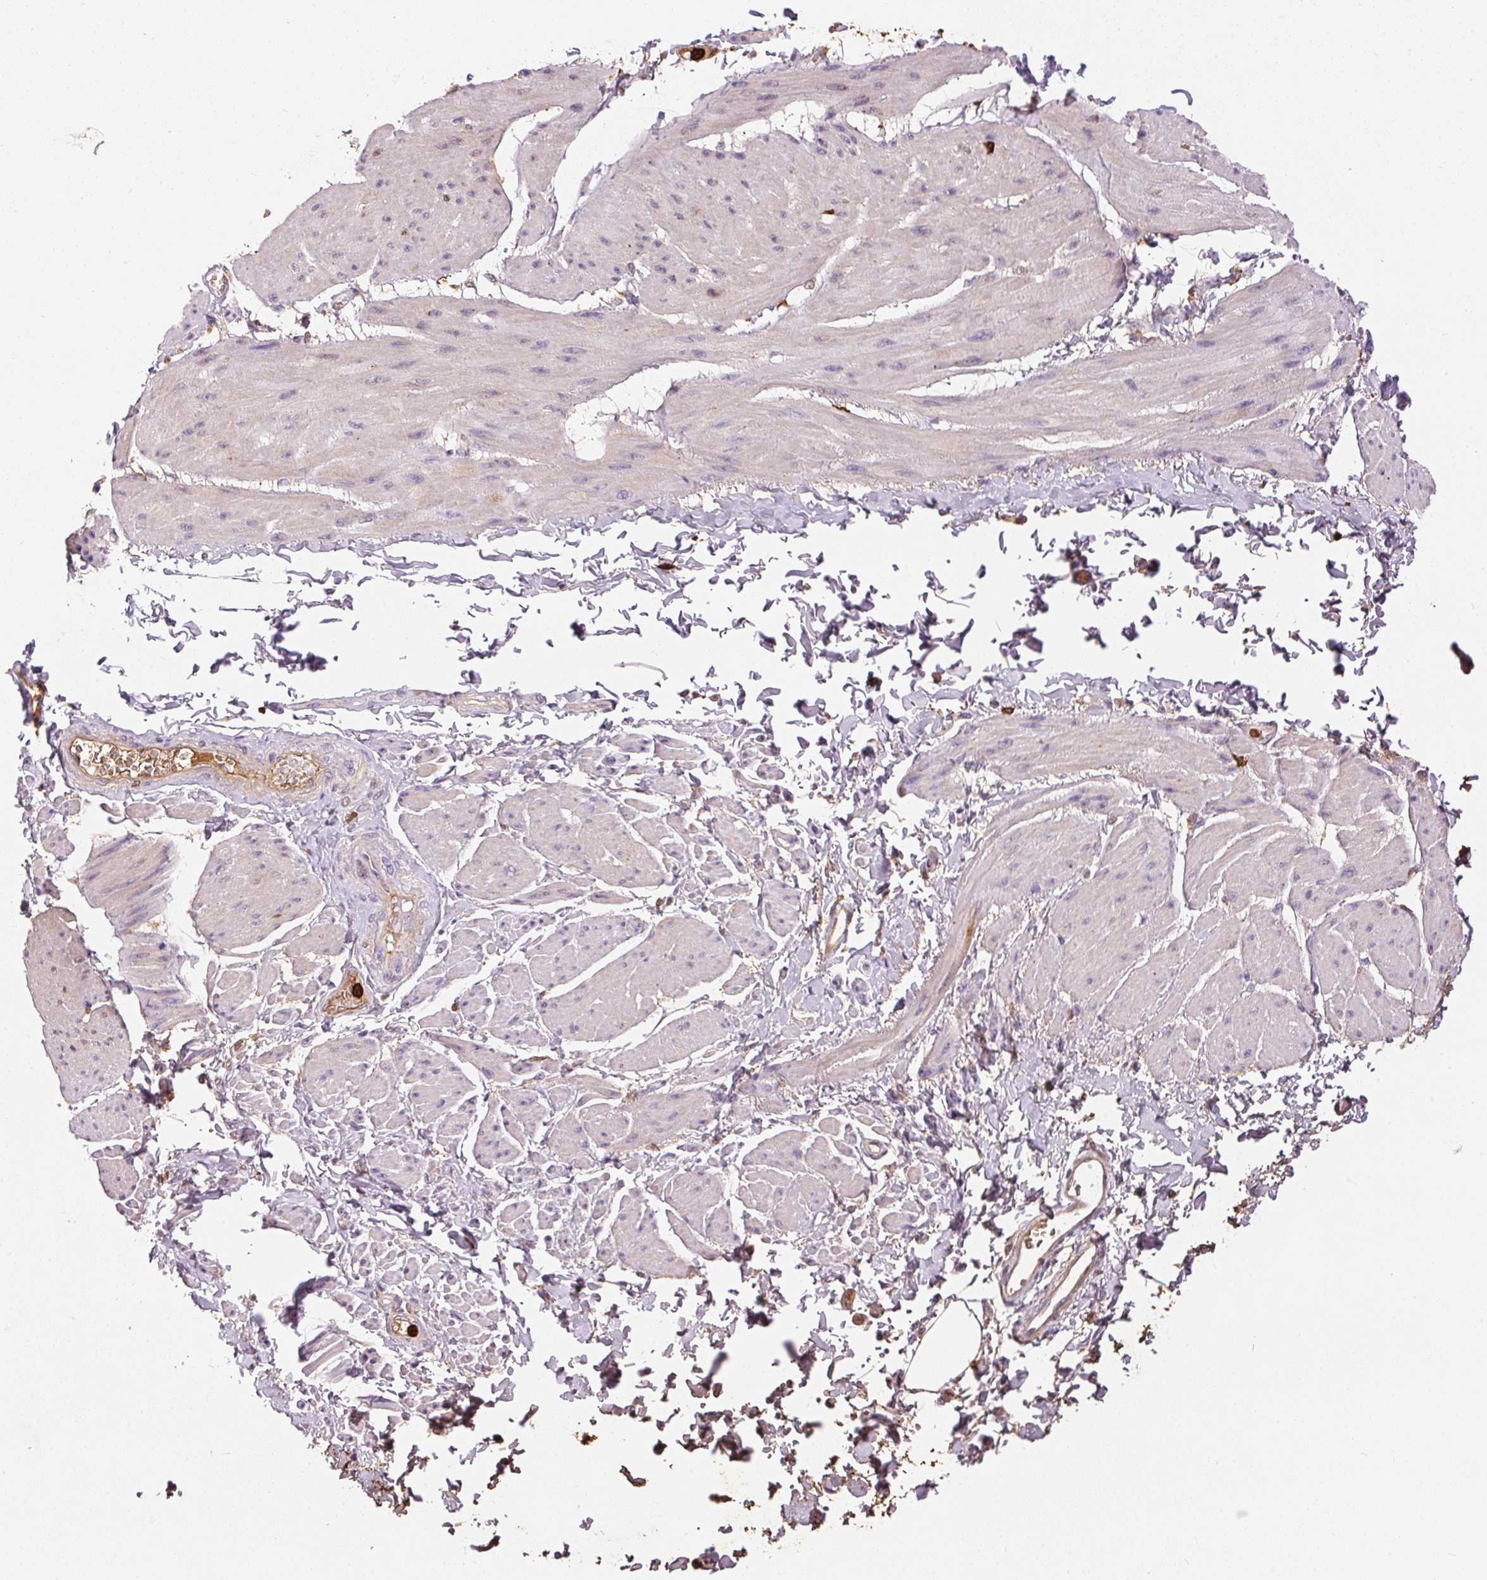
{"staining": {"intensity": "negative", "quantity": "none", "location": "none"}, "tissue": "adipose tissue", "cell_type": "Adipocytes", "image_type": "normal", "snomed": [{"axis": "morphology", "description": "Normal tissue, NOS"}, {"axis": "topography", "description": "Prostate"}, {"axis": "topography", "description": "Peripheral nerve tissue"}], "caption": "Adipose tissue was stained to show a protein in brown. There is no significant expression in adipocytes. Nuclei are stained in blue.", "gene": "ORM1", "patient": {"sex": "male", "age": 55}}